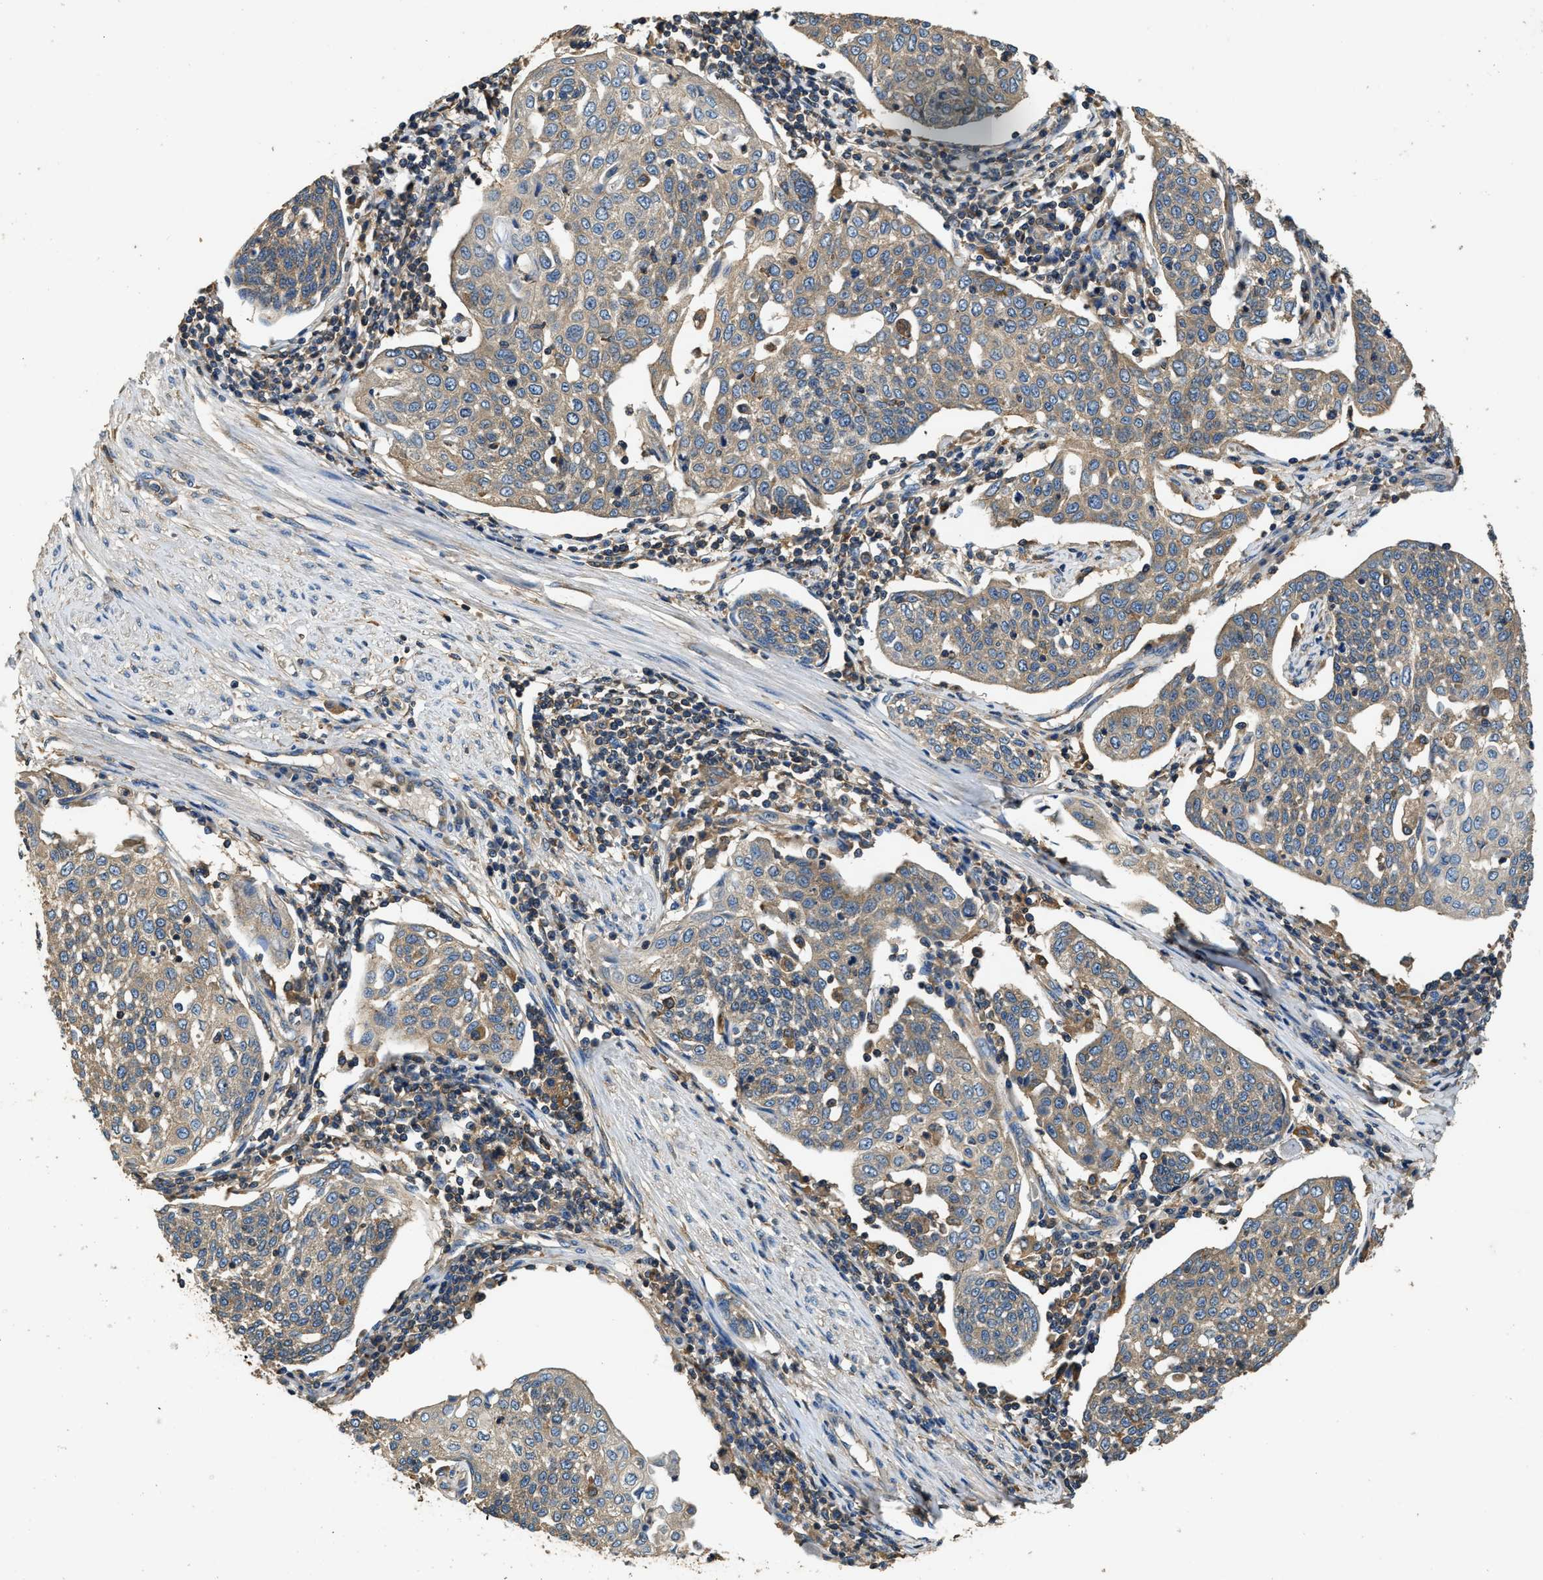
{"staining": {"intensity": "weak", "quantity": ">75%", "location": "cytoplasmic/membranous"}, "tissue": "cervical cancer", "cell_type": "Tumor cells", "image_type": "cancer", "snomed": [{"axis": "morphology", "description": "Squamous cell carcinoma, NOS"}, {"axis": "topography", "description": "Cervix"}], "caption": "IHC (DAB) staining of cervical cancer demonstrates weak cytoplasmic/membranous protein staining in about >75% of tumor cells.", "gene": "BLOC1S1", "patient": {"sex": "female", "age": 34}}